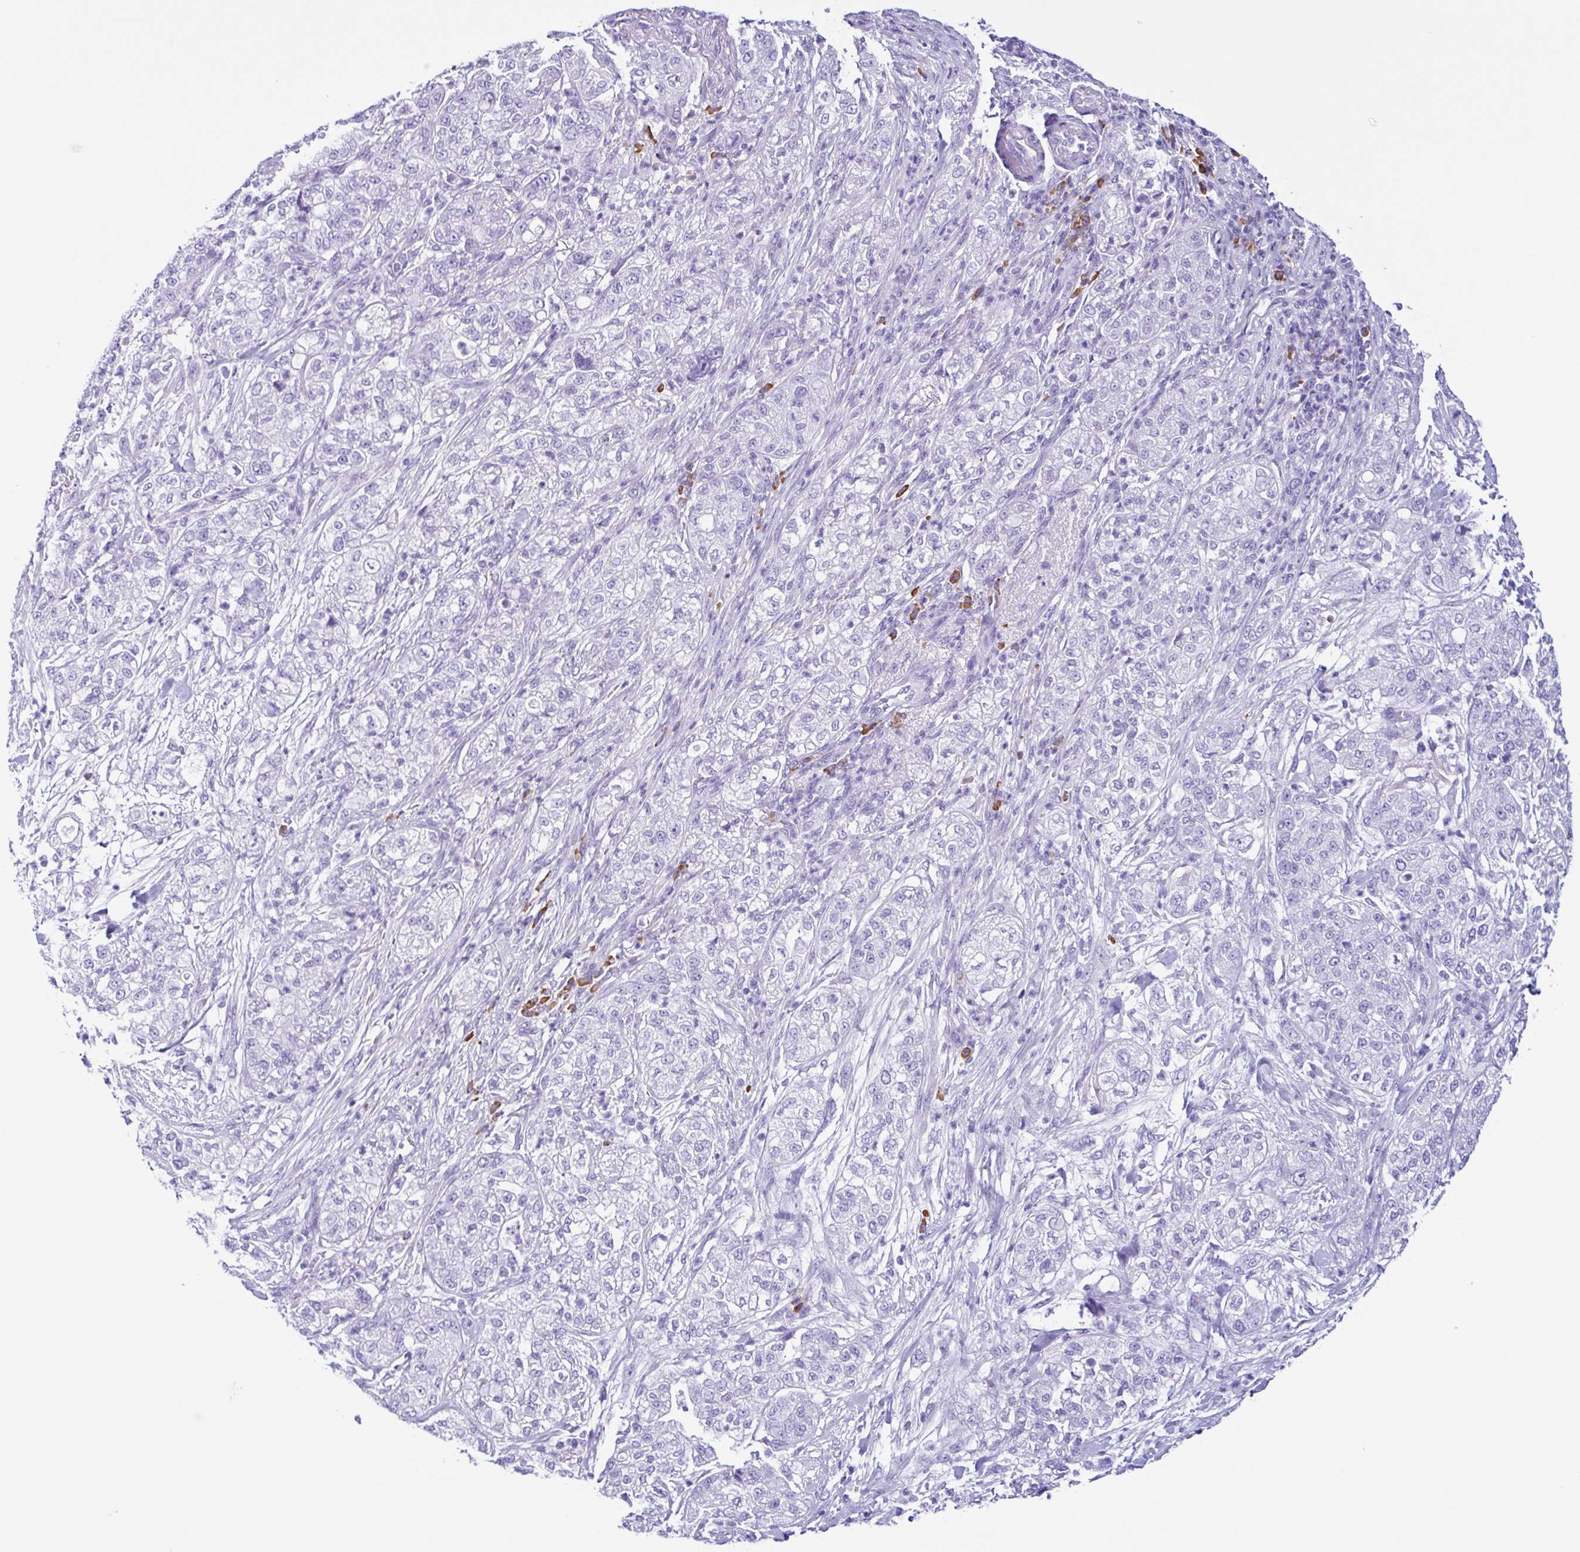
{"staining": {"intensity": "negative", "quantity": "none", "location": "none"}, "tissue": "pancreatic cancer", "cell_type": "Tumor cells", "image_type": "cancer", "snomed": [{"axis": "morphology", "description": "Adenocarcinoma, NOS"}, {"axis": "topography", "description": "Pancreas"}], "caption": "IHC of pancreatic cancer displays no expression in tumor cells. (Brightfield microscopy of DAB (3,3'-diaminobenzidine) IHC at high magnification).", "gene": "PIGF", "patient": {"sex": "female", "age": 78}}